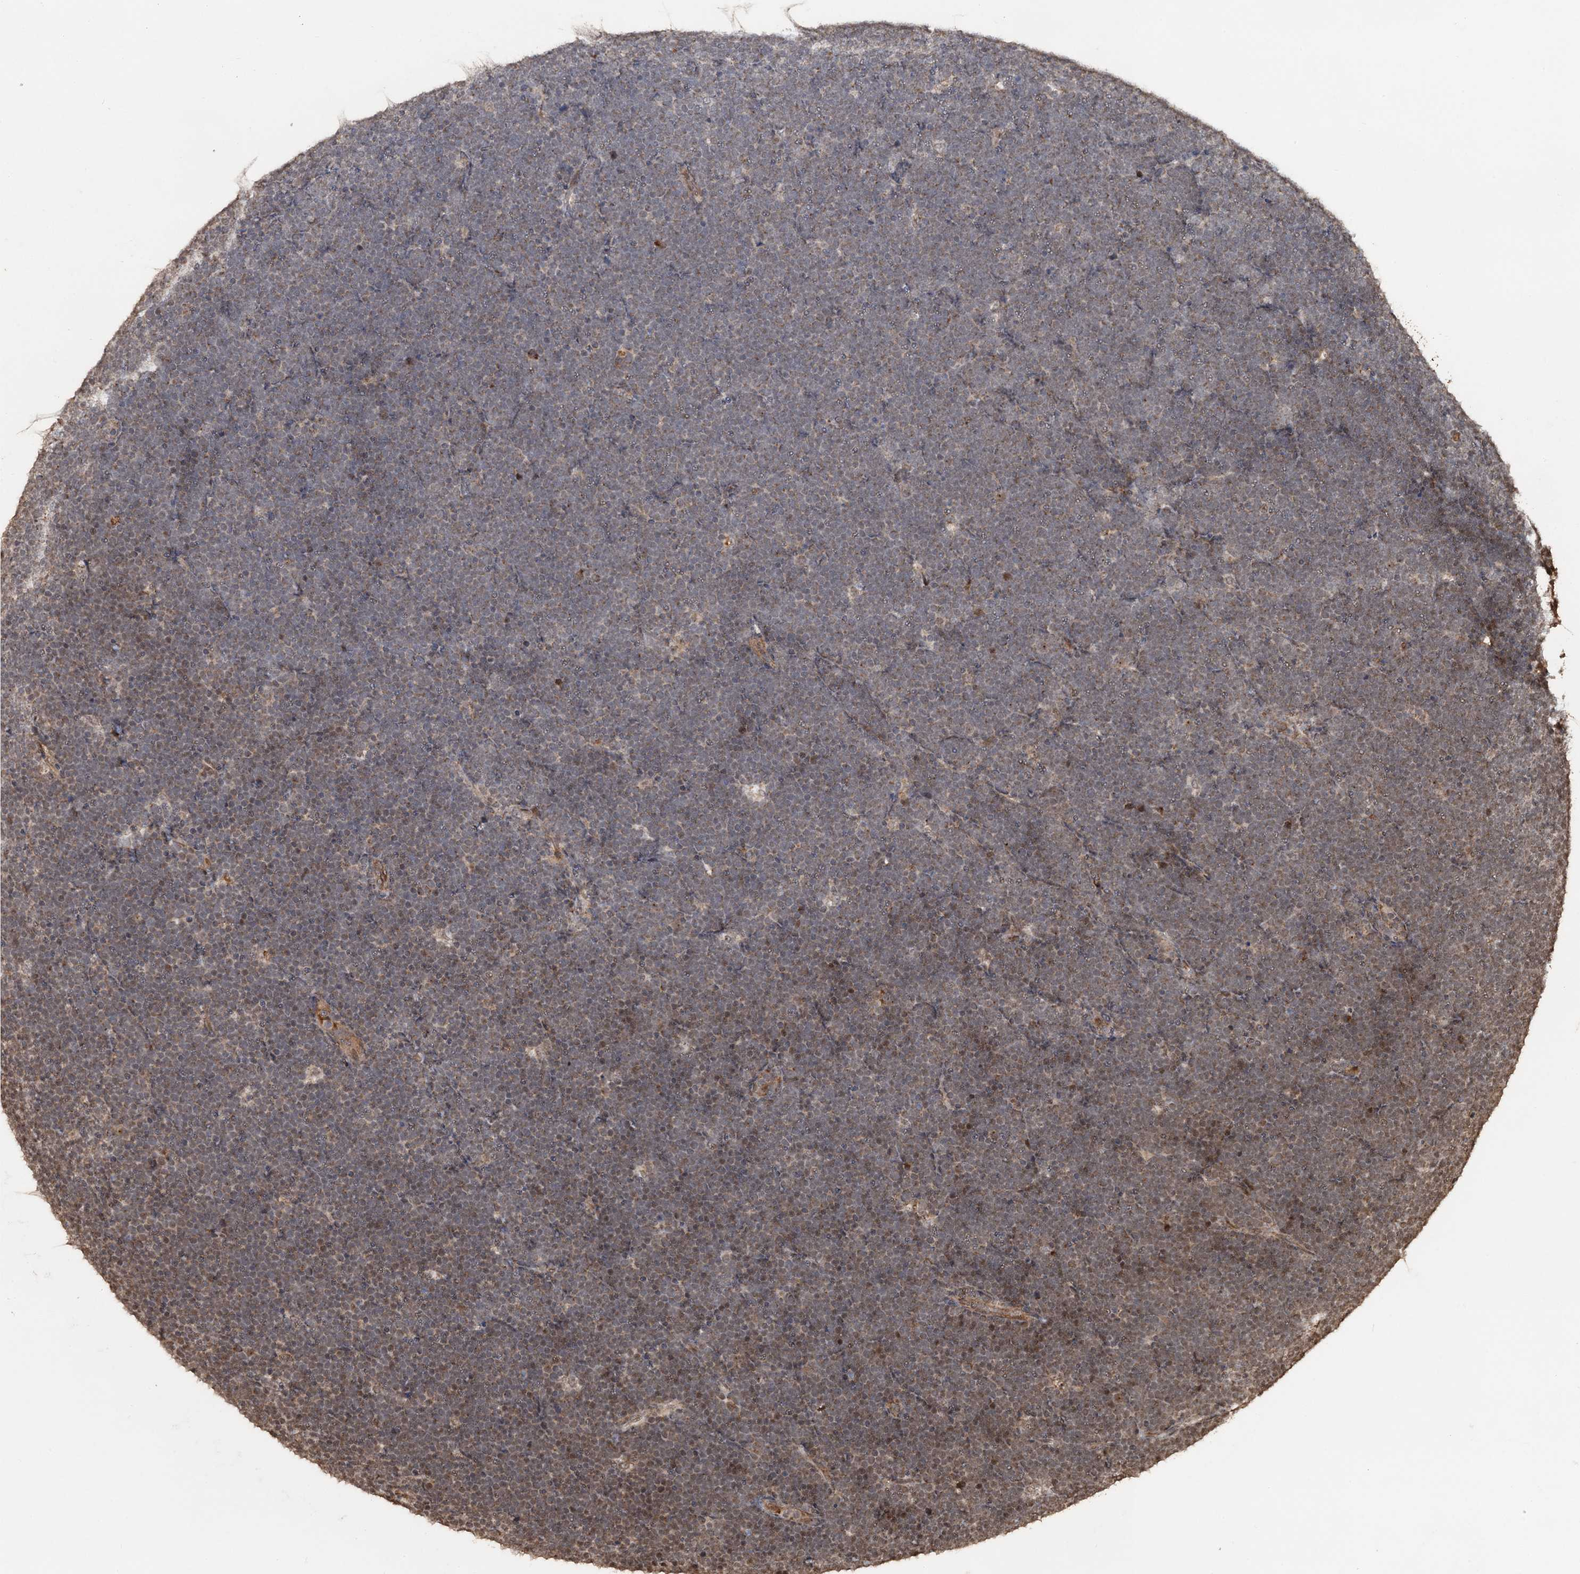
{"staining": {"intensity": "weak", "quantity": "25%-75%", "location": "cytoplasmic/membranous"}, "tissue": "lymphoma", "cell_type": "Tumor cells", "image_type": "cancer", "snomed": [{"axis": "morphology", "description": "Malignant lymphoma, non-Hodgkin's type, High grade"}, {"axis": "topography", "description": "Lymph node"}], "caption": "Human high-grade malignant lymphoma, non-Hodgkin's type stained with a protein marker exhibits weak staining in tumor cells.", "gene": "REP15", "patient": {"sex": "male", "age": 13}}